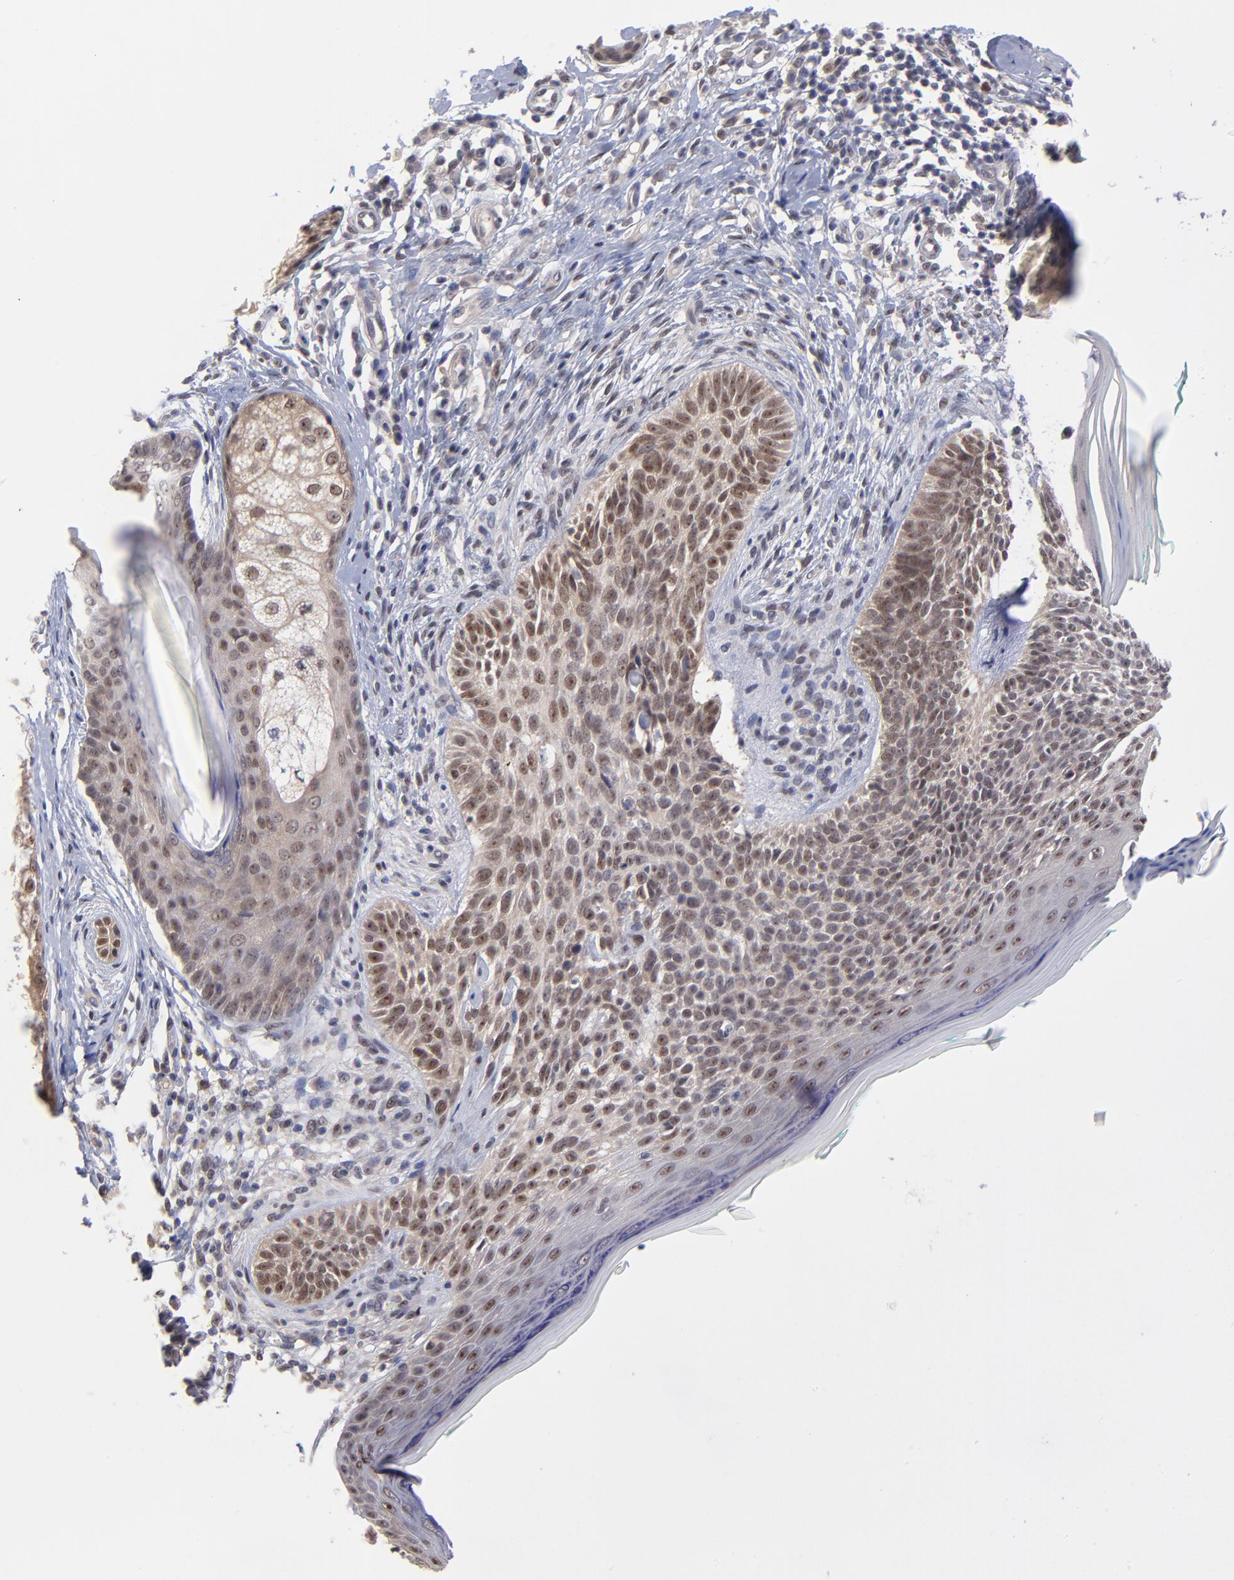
{"staining": {"intensity": "weak", "quantity": ">75%", "location": "cytoplasmic/membranous,nuclear"}, "tissue": "skin cancer", "cell_type": "Tumor cells", "image_type": "cancer", "snomed": [{"axis": "morphology", "description": "Normal tissue, NOS"}, {"axis": "morphology", "description": "Basal cell carcinoma"}, {"axis": "topography", "description": "Skin"}], "caption": "Skin cancer (basal cell carcinoma) tissue exhibits weak cytoplasmic/membranous and nuclear staining in approximately >75% of tumor cells", "gene": "UBE2E3", "patient": {"sex": "male", "age": 76}}